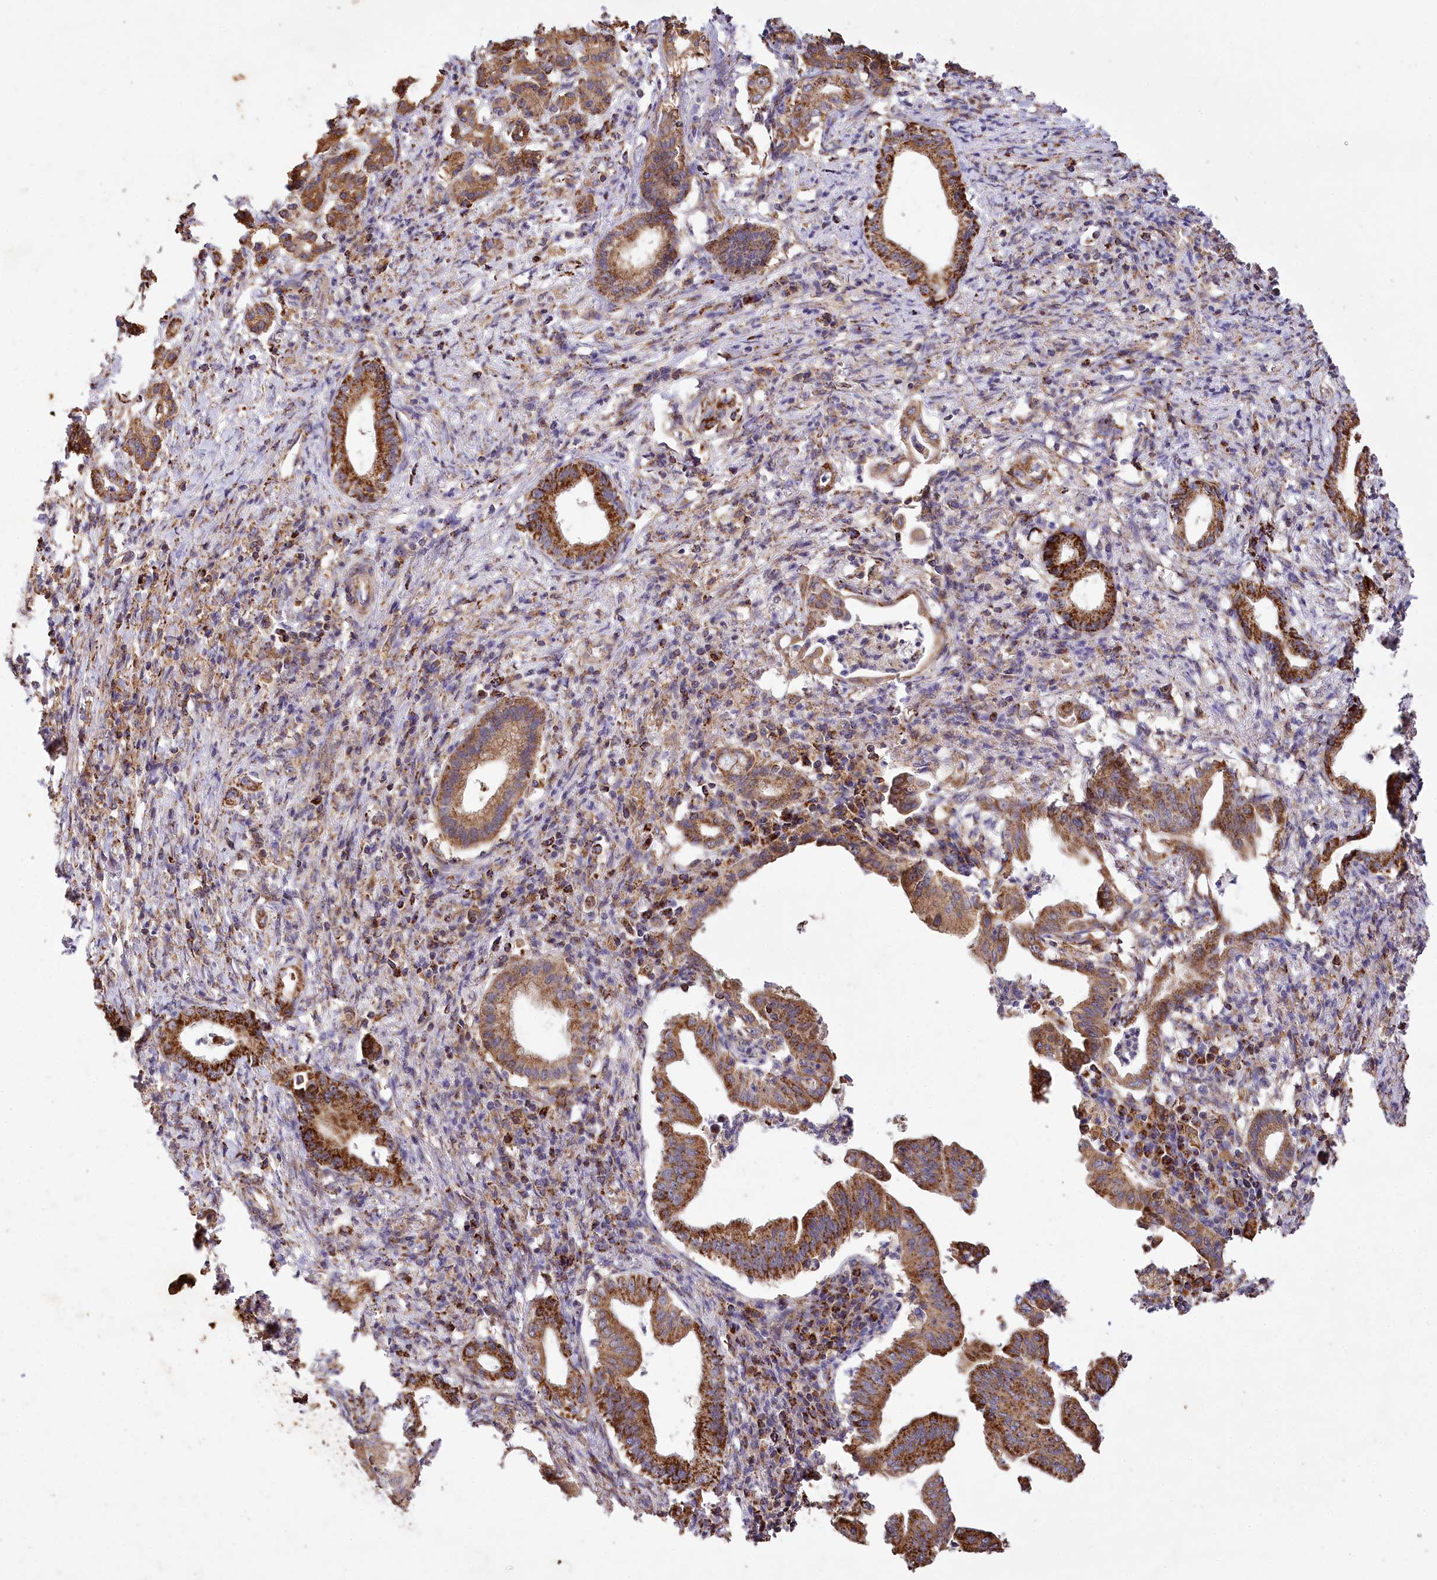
{"staining": {"intensity": "moderate", "quantity": ">75%", "location": "cytoplasmic/membranous"}, "tissue": "pancreatic cancer", "cell_type": "Tumor cells", "image_type": "cancer", "snomed": [{"axis": "morphology", "description": "Adenocarcinoma, NOS"}, {"axis": "topography", "description": "Pancreas"}], "caption": "Human adenocarcinoma (pancreatic) stained with a brown dye exhibits moderate cytoplasmic/membranous positive staining in approximately >75% of tumor cells.", "gene": "CARD19", "patient": {"sex": "female", "age": 55}}